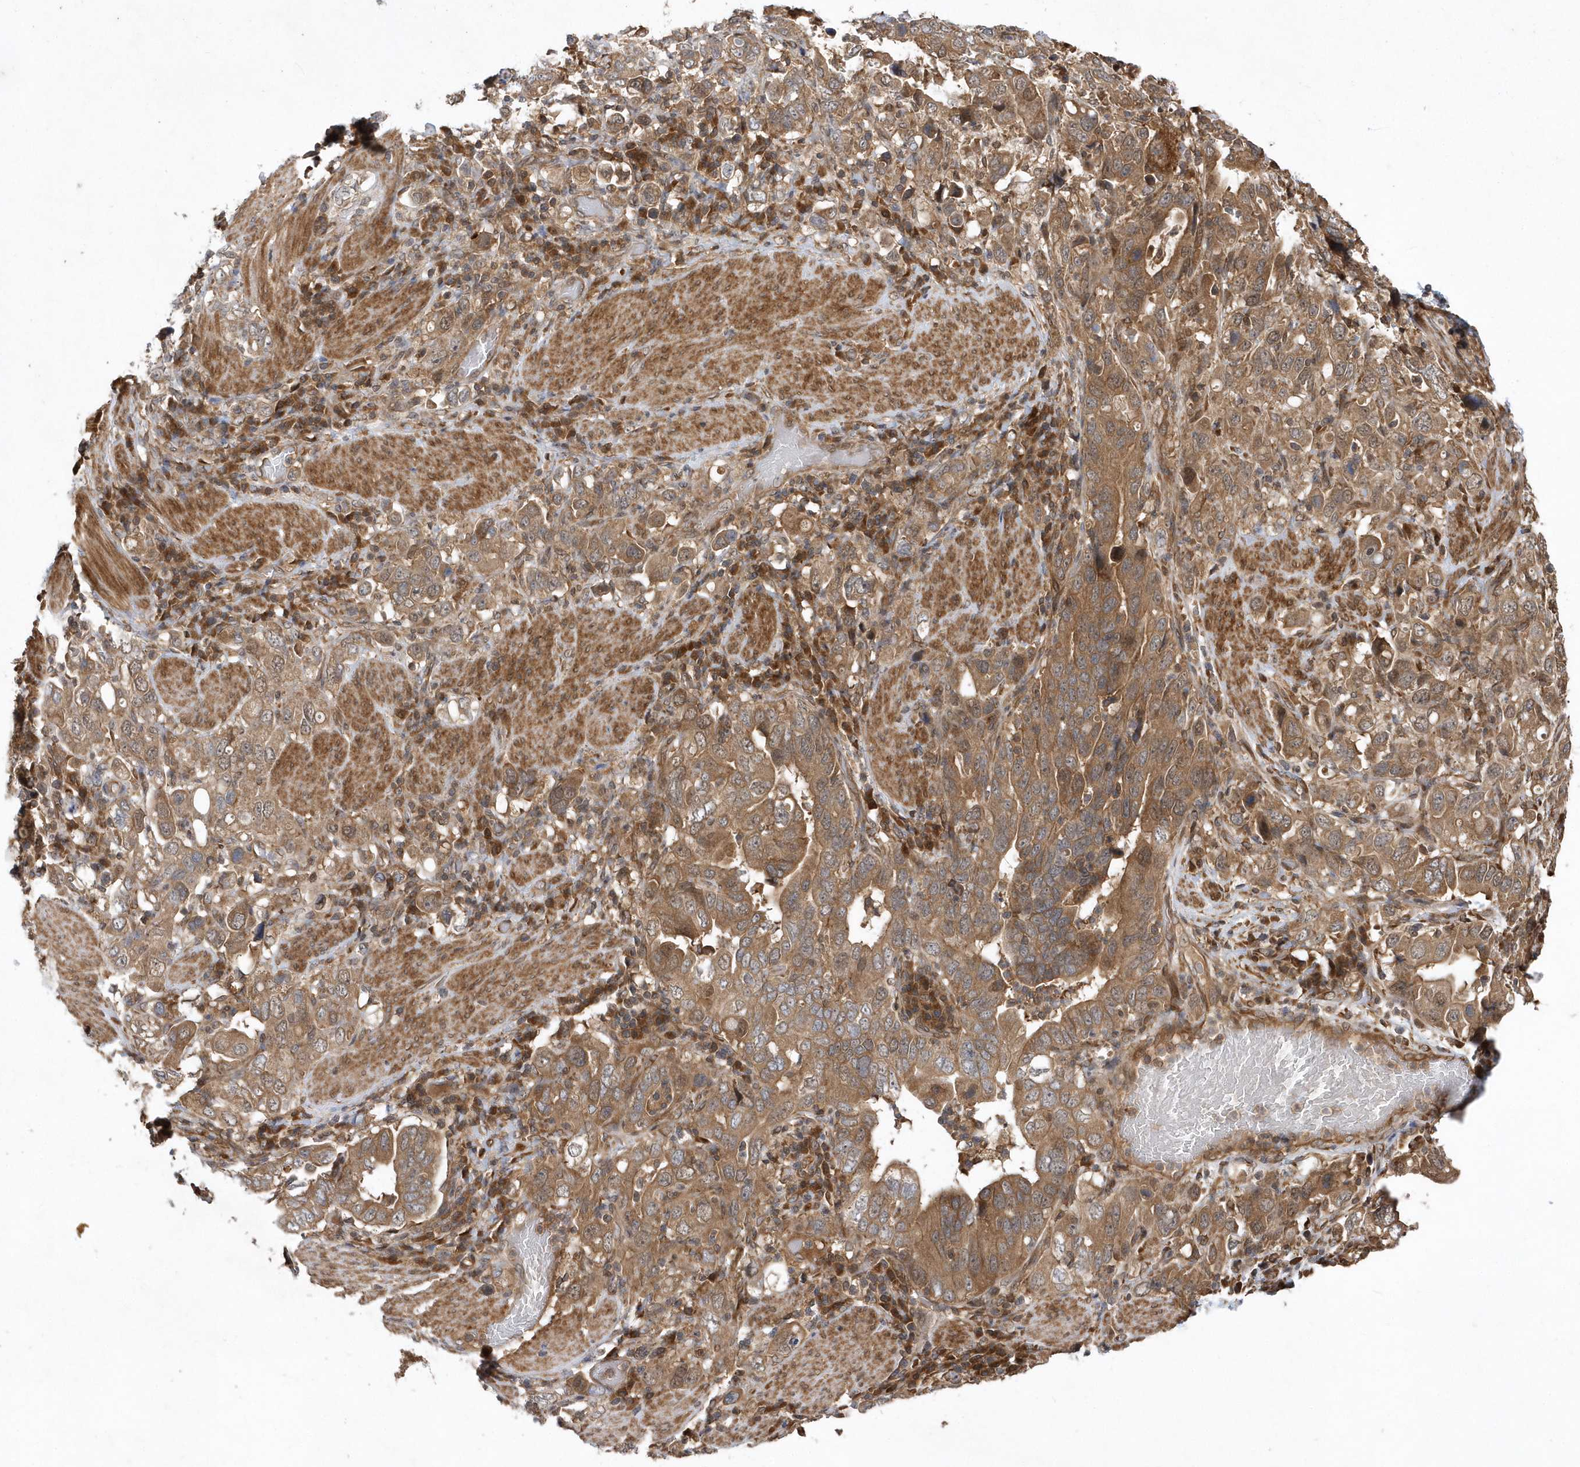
{"staining": {"intensity": "moderate", "quantity": ">75%", "location": "cytoplasmic/membranous"}, "tissue": "stomach cancer", "cell_type": "Tumor cells", "image_type": "cancer", "snomed": [{"axis": "morphology", "description": "Adenocarcinoma, NOS"}, {"axis": "topography", "description": "Stomach, upper"}], "caption": "Stomach cancer (adenocarcinoma) was stained to show a protein in brown. There is medium levels of moderate cytoplasmic/membranous staining in approximately >75% of tumor cells.", "gene": "GFM2", "patient": {"sex": "male", "age": 62}}